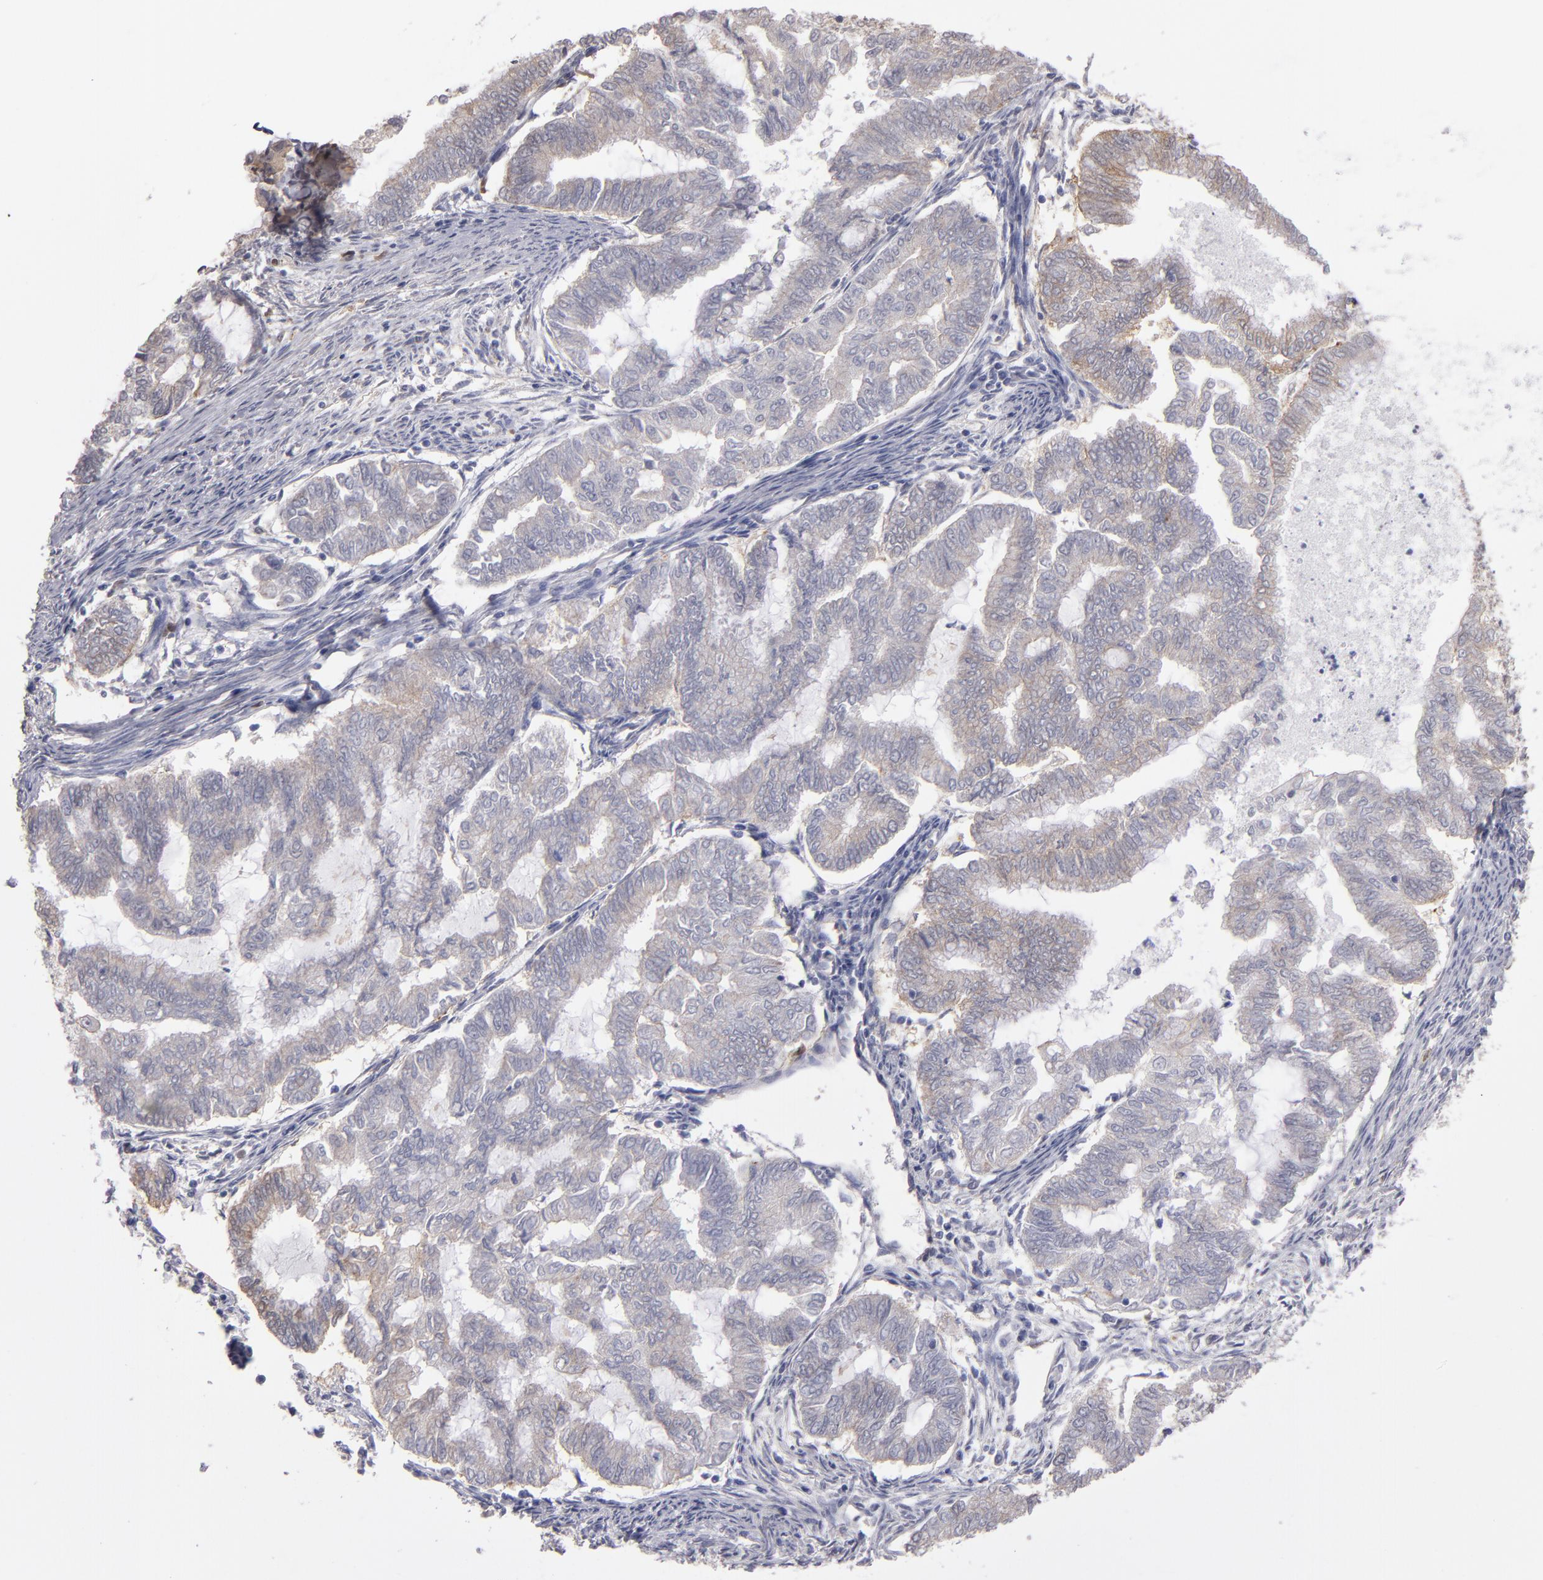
{"staining": {"intensity": "weak", "quantity": ">75%", "location": "cytoplasmic/membranous"}, "tissue": "endometrial cancer", "cell_type": "Tumor cells", "image_type": "cancer", "snomed": [{"axis": "morphology", "description": "Adenocarcinoma, NOS"}, {"axis": "topography", "description": "Endometrium"}], "caption": "Endometrial cancer stained with a protein marker demonstrates weak staining in tumor cells.", "gene": "NDRG2", "patient": {"sex": "female", "age": 79}}